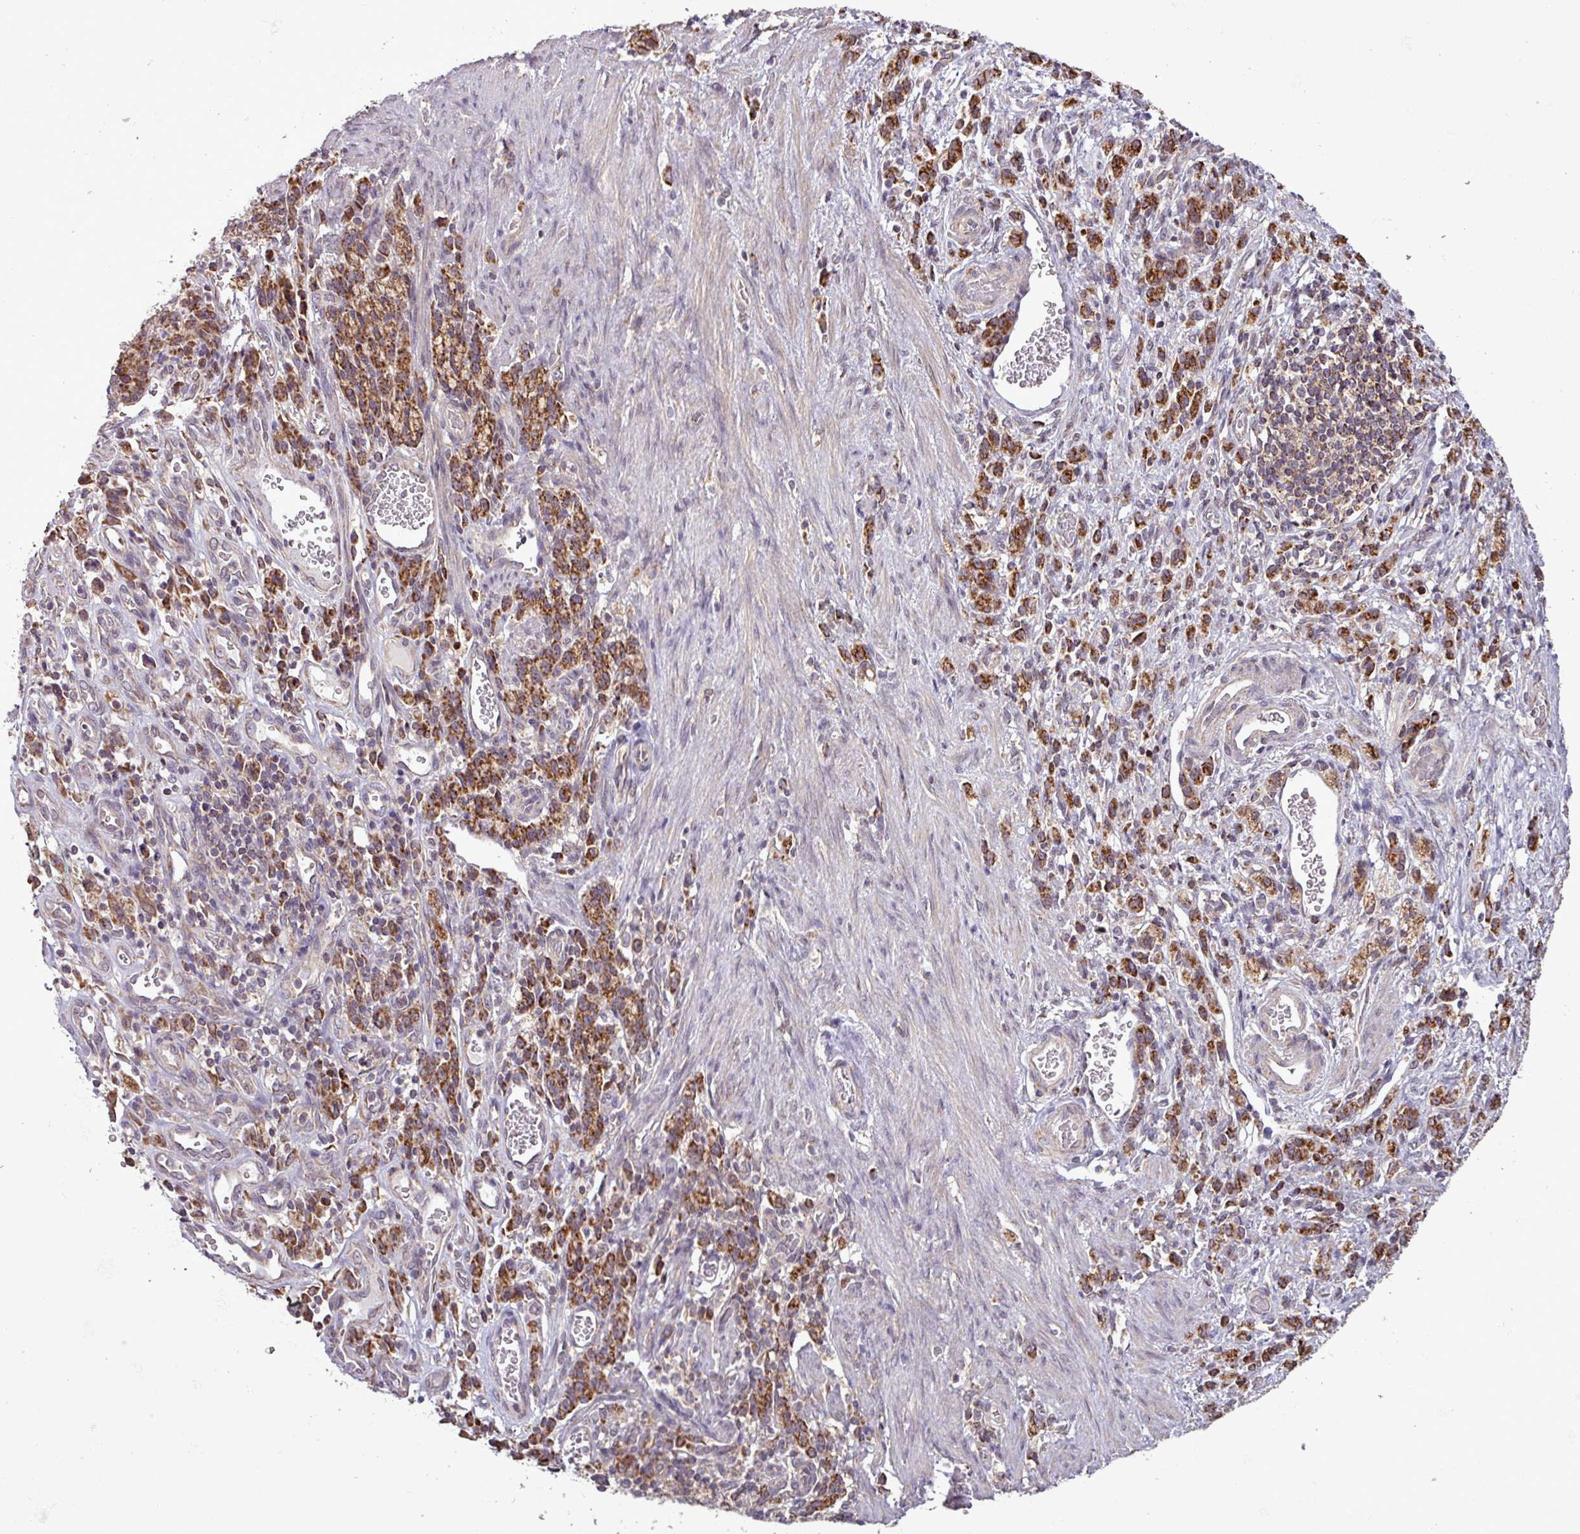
{"staining": {"intensity": "strong", "quantity": ">75%", "location": "cytoplasmic/membranous"}, "tissue": "stomach cancer", "cell_type": "Tumor cells", "image_type": "cancer", "snomed": [{"axis": "morphology", "description": "Adenocarcinoma, NOS"}, {"axis": "topography", "description": "Stomach"}], "caption": "IHC micrograph of adenocarcinoma (stomach) stained for a protein (brown), which demonstrates high levels of strong cytoplasmic/membranous expression in approximately >75% of tumor cells.", "gene": "MCTP2", "patient": {"sex": "male", "age": 77}}